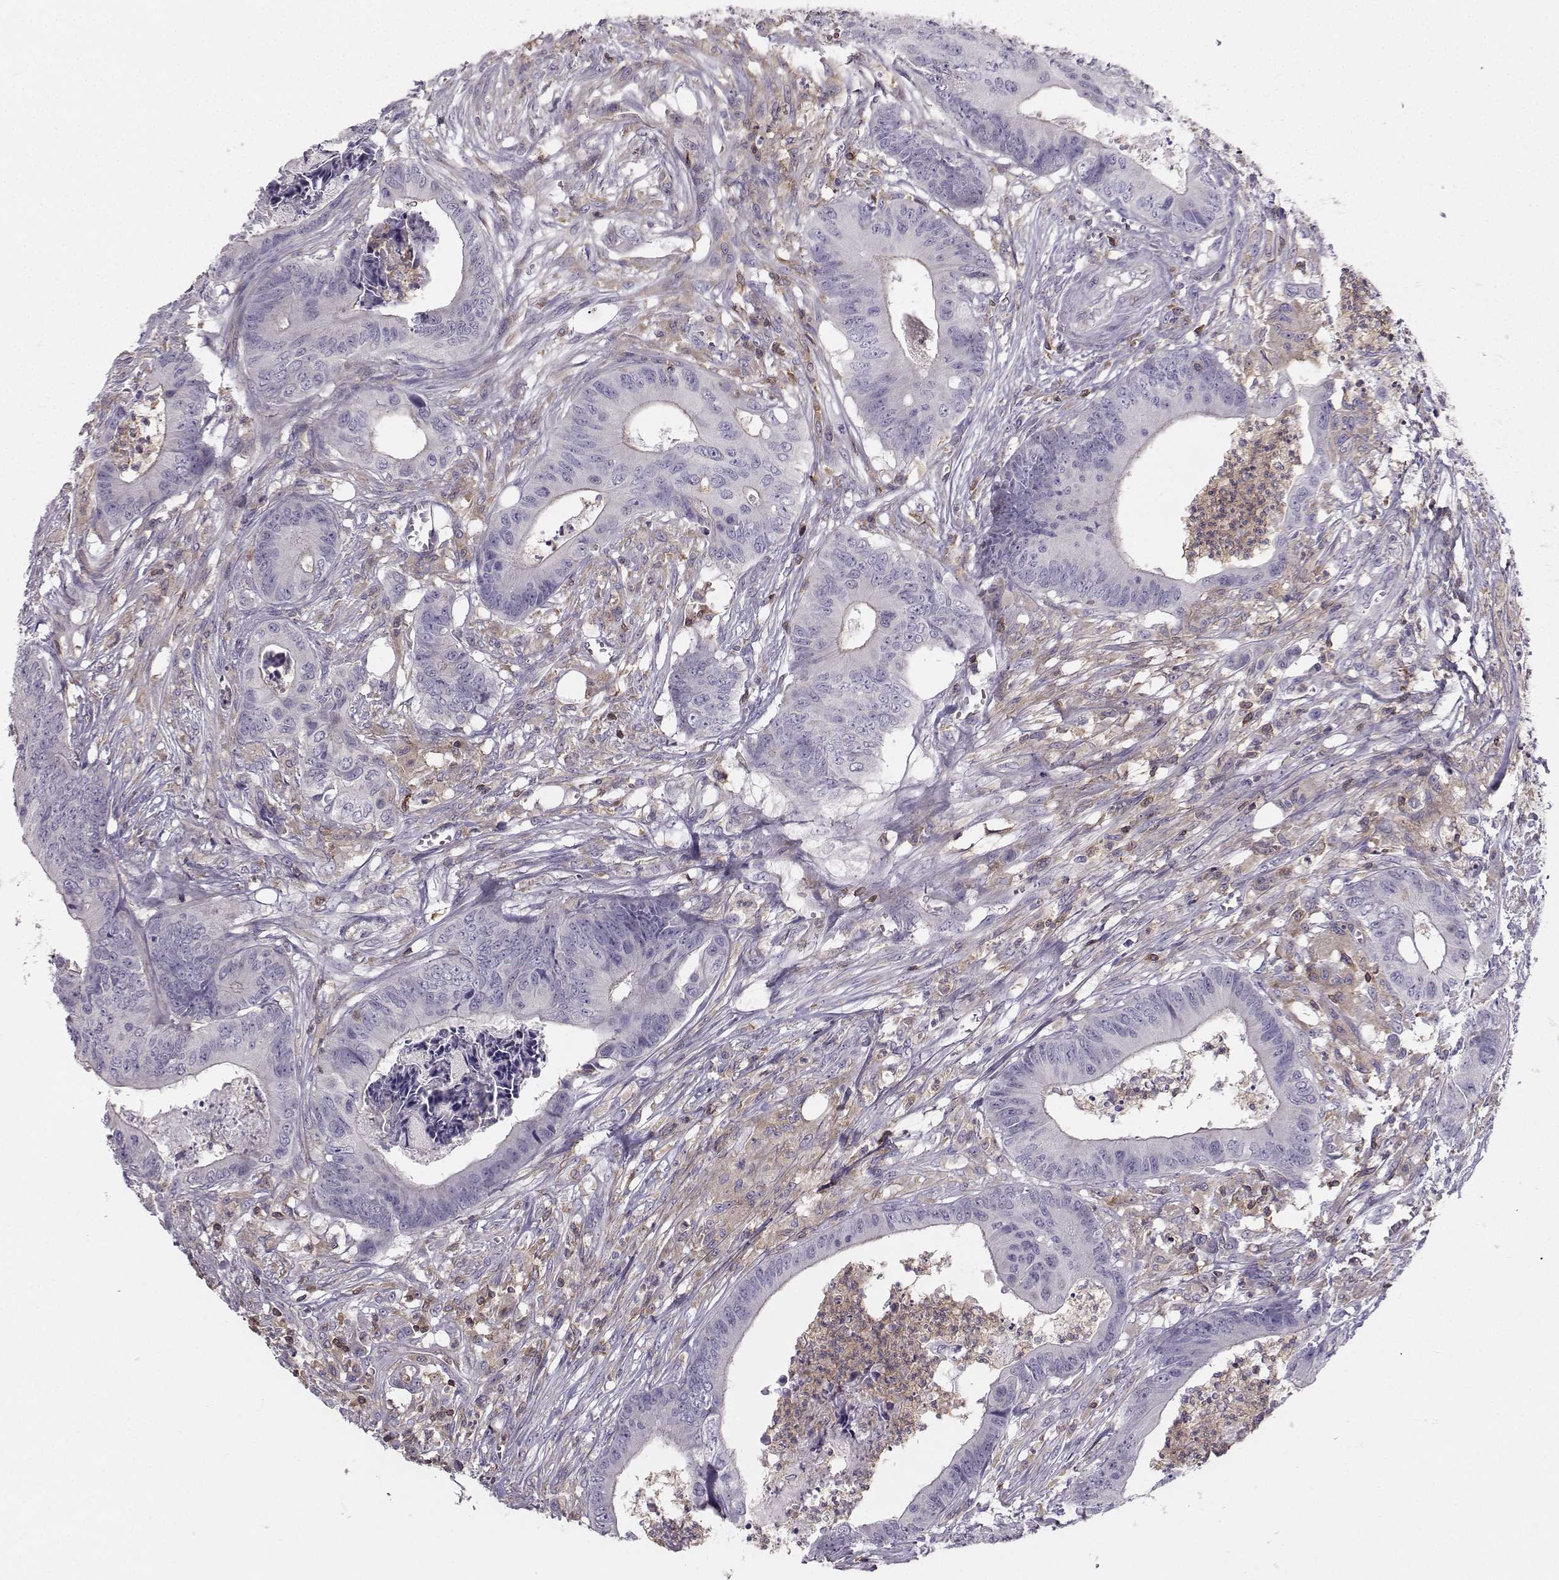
{"staining": {"intensity": "negative", "quantity": "none", "location": "none"}, "tissue": "colorectal cancer", "cell_type": "Tumor cells", "image_type": "cancer", "snomed": [{"axis": "morphology", "description": "Adenocarcinoma, NOS"}, {"axis": "topography", "description": "Colon"}], "caption": "DAB immunohistochemical staining of human colorectal cancer (adenocarcinoma) exhibits no significant expression in tumor cells.", "gene": "ZBTB32", "patient": {"sex": "male", "age": 84}}